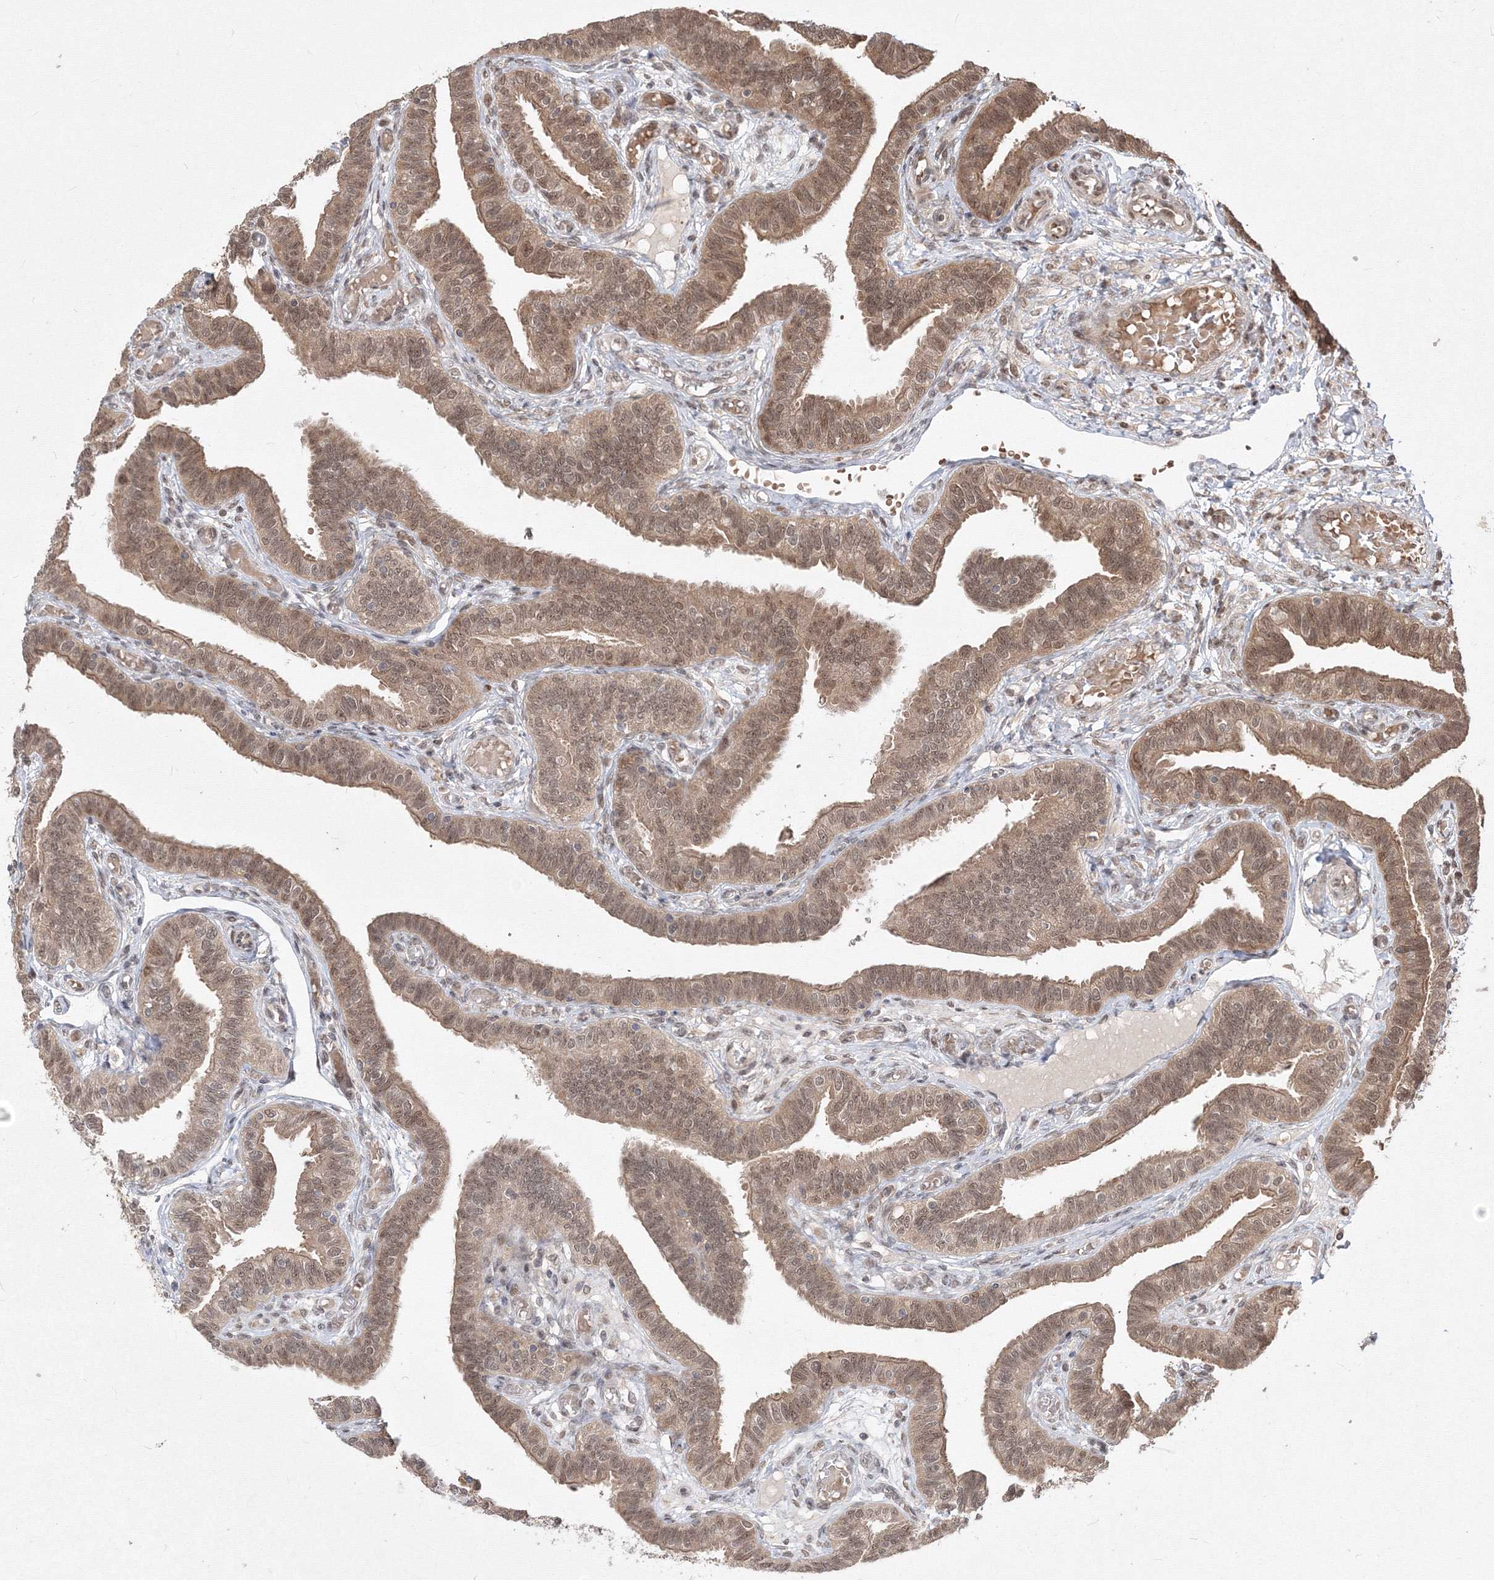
{"staining": {"intensity": "moderate", "quantity": ">75%", "location": "cytoplasmic/membranous,nuclear"}, "tissue": "fallopian tube", "cell_type": "Glandular cells", "image_type": "normal", "snomed": [{"axis": "morphology", "description": "Normal tissue, NOS"}, {"axis": "topography", "description": "Fallopian tube"}], "caption": "Glandular cells demonstrate medium levels of moderate cytoplasmic/membranous,nuclear staining in approximately >75% of cells in benign fallopian tube.", "gene": "COPS4", "patient": {"sex": "female", "age": 39}}